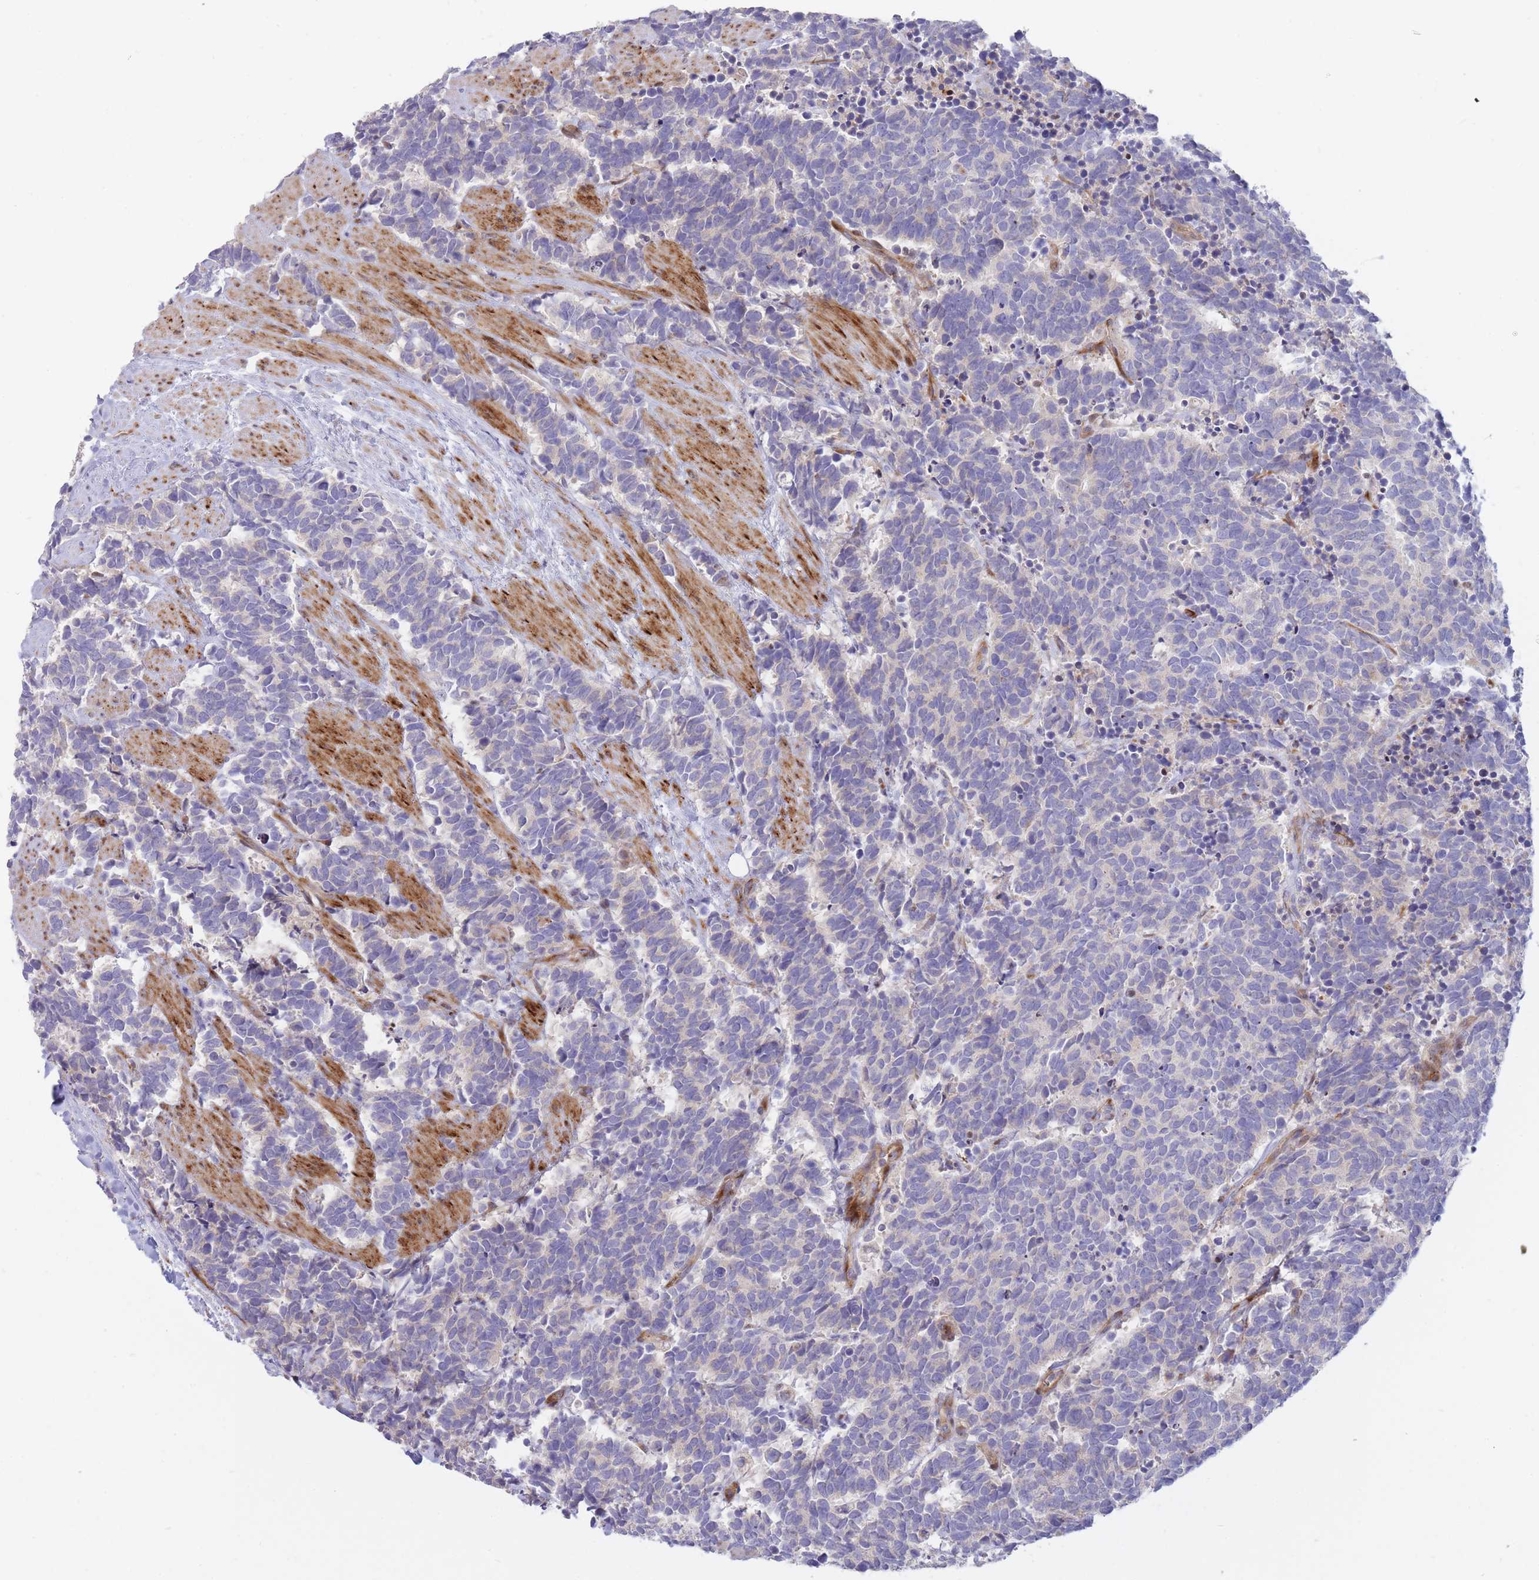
{"staining": {"intensity": "negative", "quantity": "none", "location": "none"}, "tissue": "carcinoid", "cell_type": "Tumor cells", "image_type": "cancer", "snomed": [{"axis": "morphology", "description": "Carcinoma, NOS"}, {"axis": "morphology", "description": "Carcinoid, malignant, NOS"}, {"axis": "topography", "description": "Prostate"}], "caption": "This photomicrograph is of carcinoid (malignant) stained with immunohistochemistry to label a protein in brown with the nuclei are counter-stained blue. There is no staining in tumor cells.", "gene": "ATP5MC2", "patient": {"sex": "male", "age": 57}}